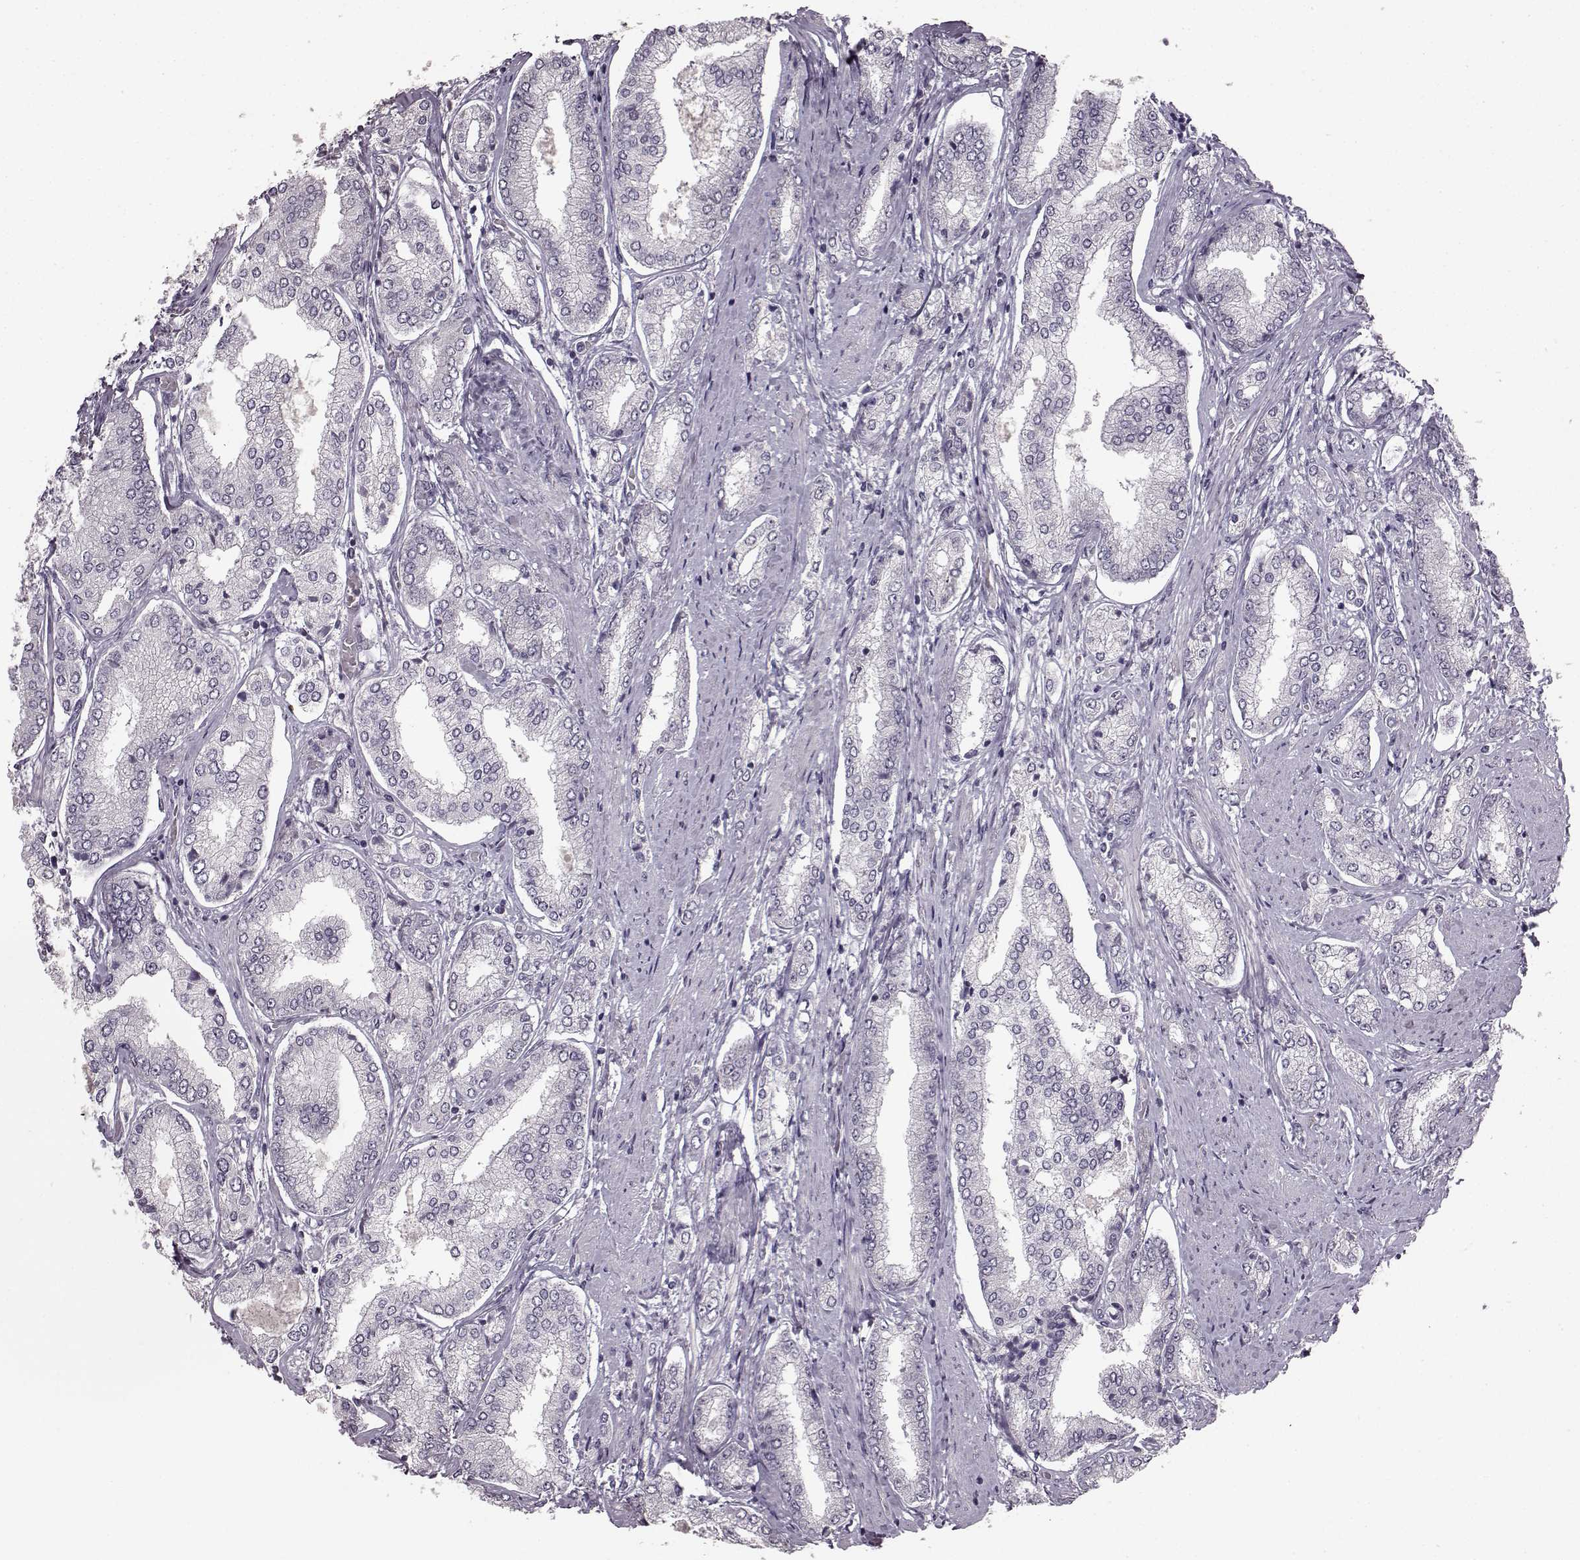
{"staining": {"intensity": "negative", "quantity": "none", "location": "none"}, "tissue": "prostate cancer", "cell_type": "Tumor cells", "image_type": "cancer", "snomed": [{"axis": "morphology", "description": "Adenocarcinoma, NOS"}, {"axis": "topography", "description": "Prostate"}], "caption": "High magnification brightfield microscopy of prostate cancer stained with DAB (brown) and counterstained with hematoxylin (blue): tumor cells show no significant expression.", "gene": "LHB", "patient": {"sex": "male", "age": 63}}